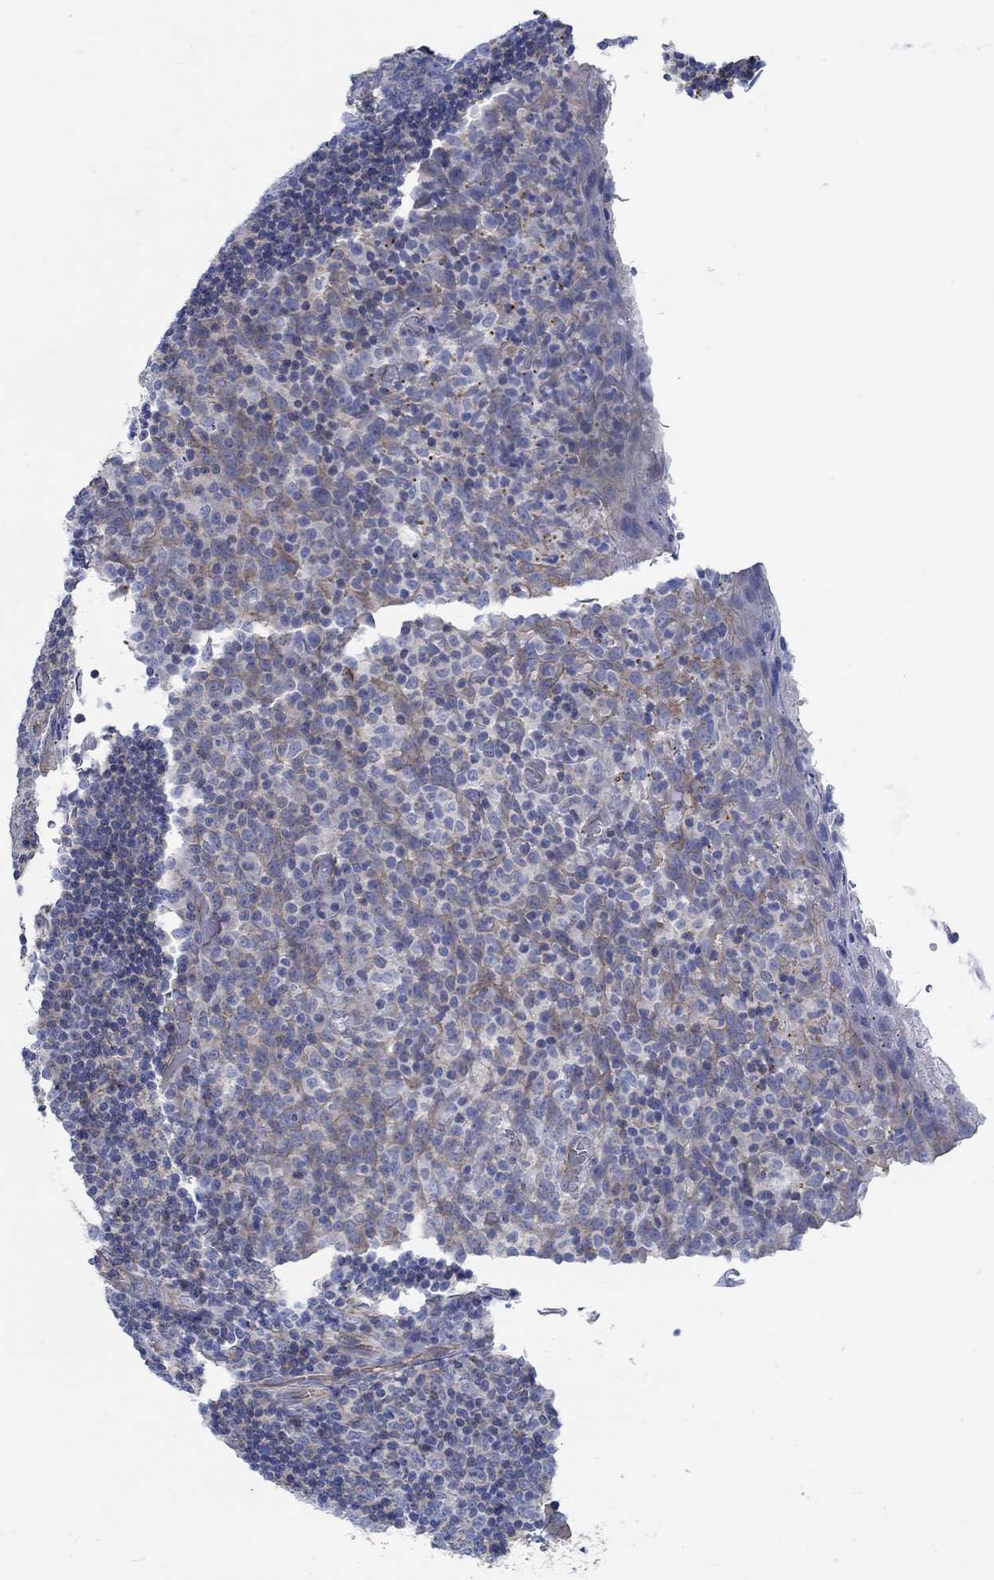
{"staining": {"intensity": "weak", "quantity": "<25%", "location": "cytoplasmic/membranous"}, "tissue": "tonsil", "cell_type": "Germinal center cells", "image_type": "normal", "snomed": [{"axis": "morphology", "description": "Normal tissue, NOS"}, {"axis": "topography", "description": "Tonsil"}], "caption": "High magnification brightfield microscopy of normal tonsil stained with DAB (3,3'-diaminobenzidine) (brown) and counterstained with hematoxylin (blue): germinal center cells show no significant positivity.", "gene": "TMEM198", "patient": {"sex": "male", "age": 17}}